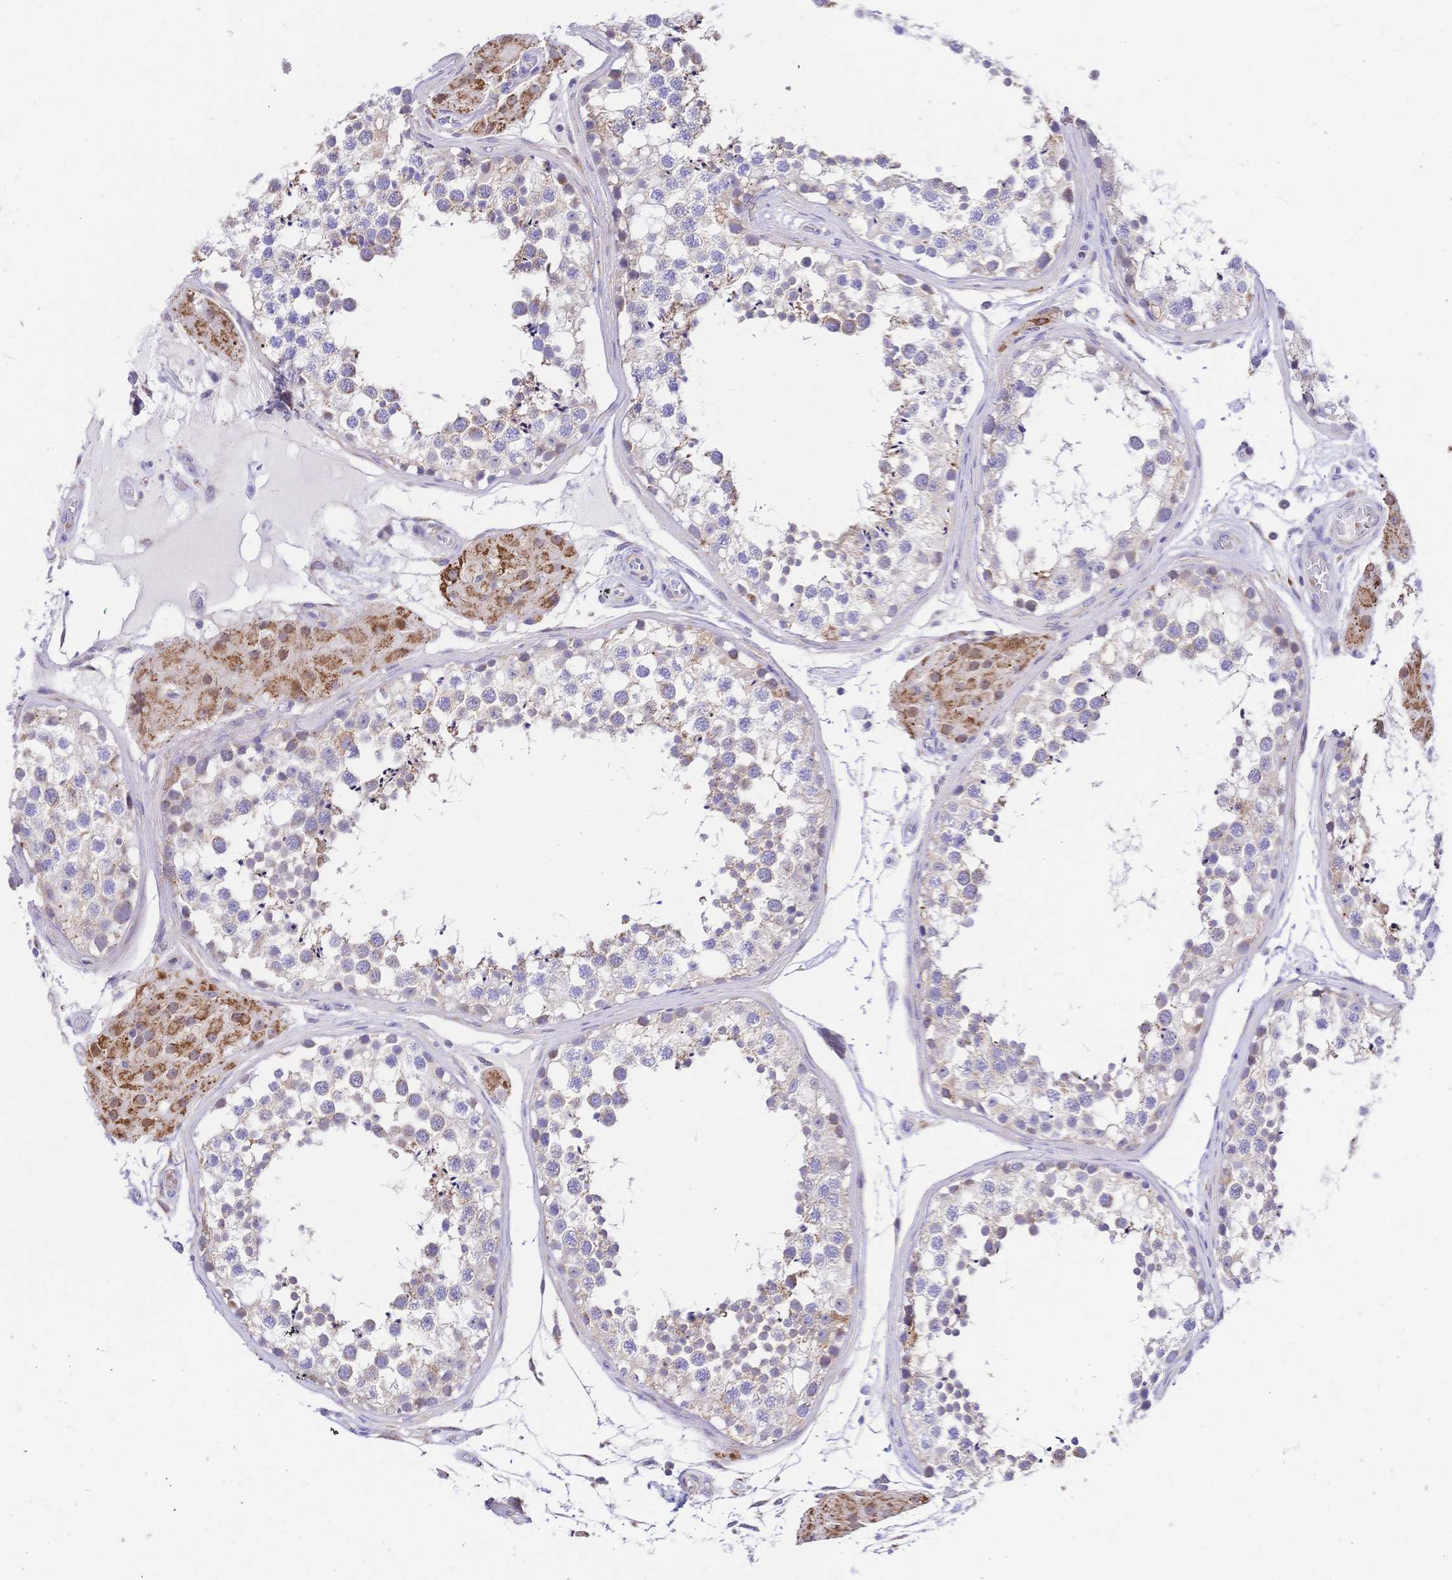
{"staining": {"intensity": "weak", "quantity": "<25%", "location": "cytoplasmic/membranous"}, "tissue": "testis", "cell_type": "Cells in seminiferous ducts", "image_type": "normal", "snomed": [{"axis": "morphology", "description": "Normal tissue, NOS"}, {"axis": "morphology", "description": "Seminoma, NOS"}, {"axis": "topography", "description": "Testis"}], "caption": "This histopathology image is of normal testis stained with immunohistochemistry (IHC) to label a protein in brown with the nuclei are counter-stained blue. There is no staining in cells in seminiferous ducts.", "gene": "CLEC18A", "patient": {"sex": "male", "age": 65}}